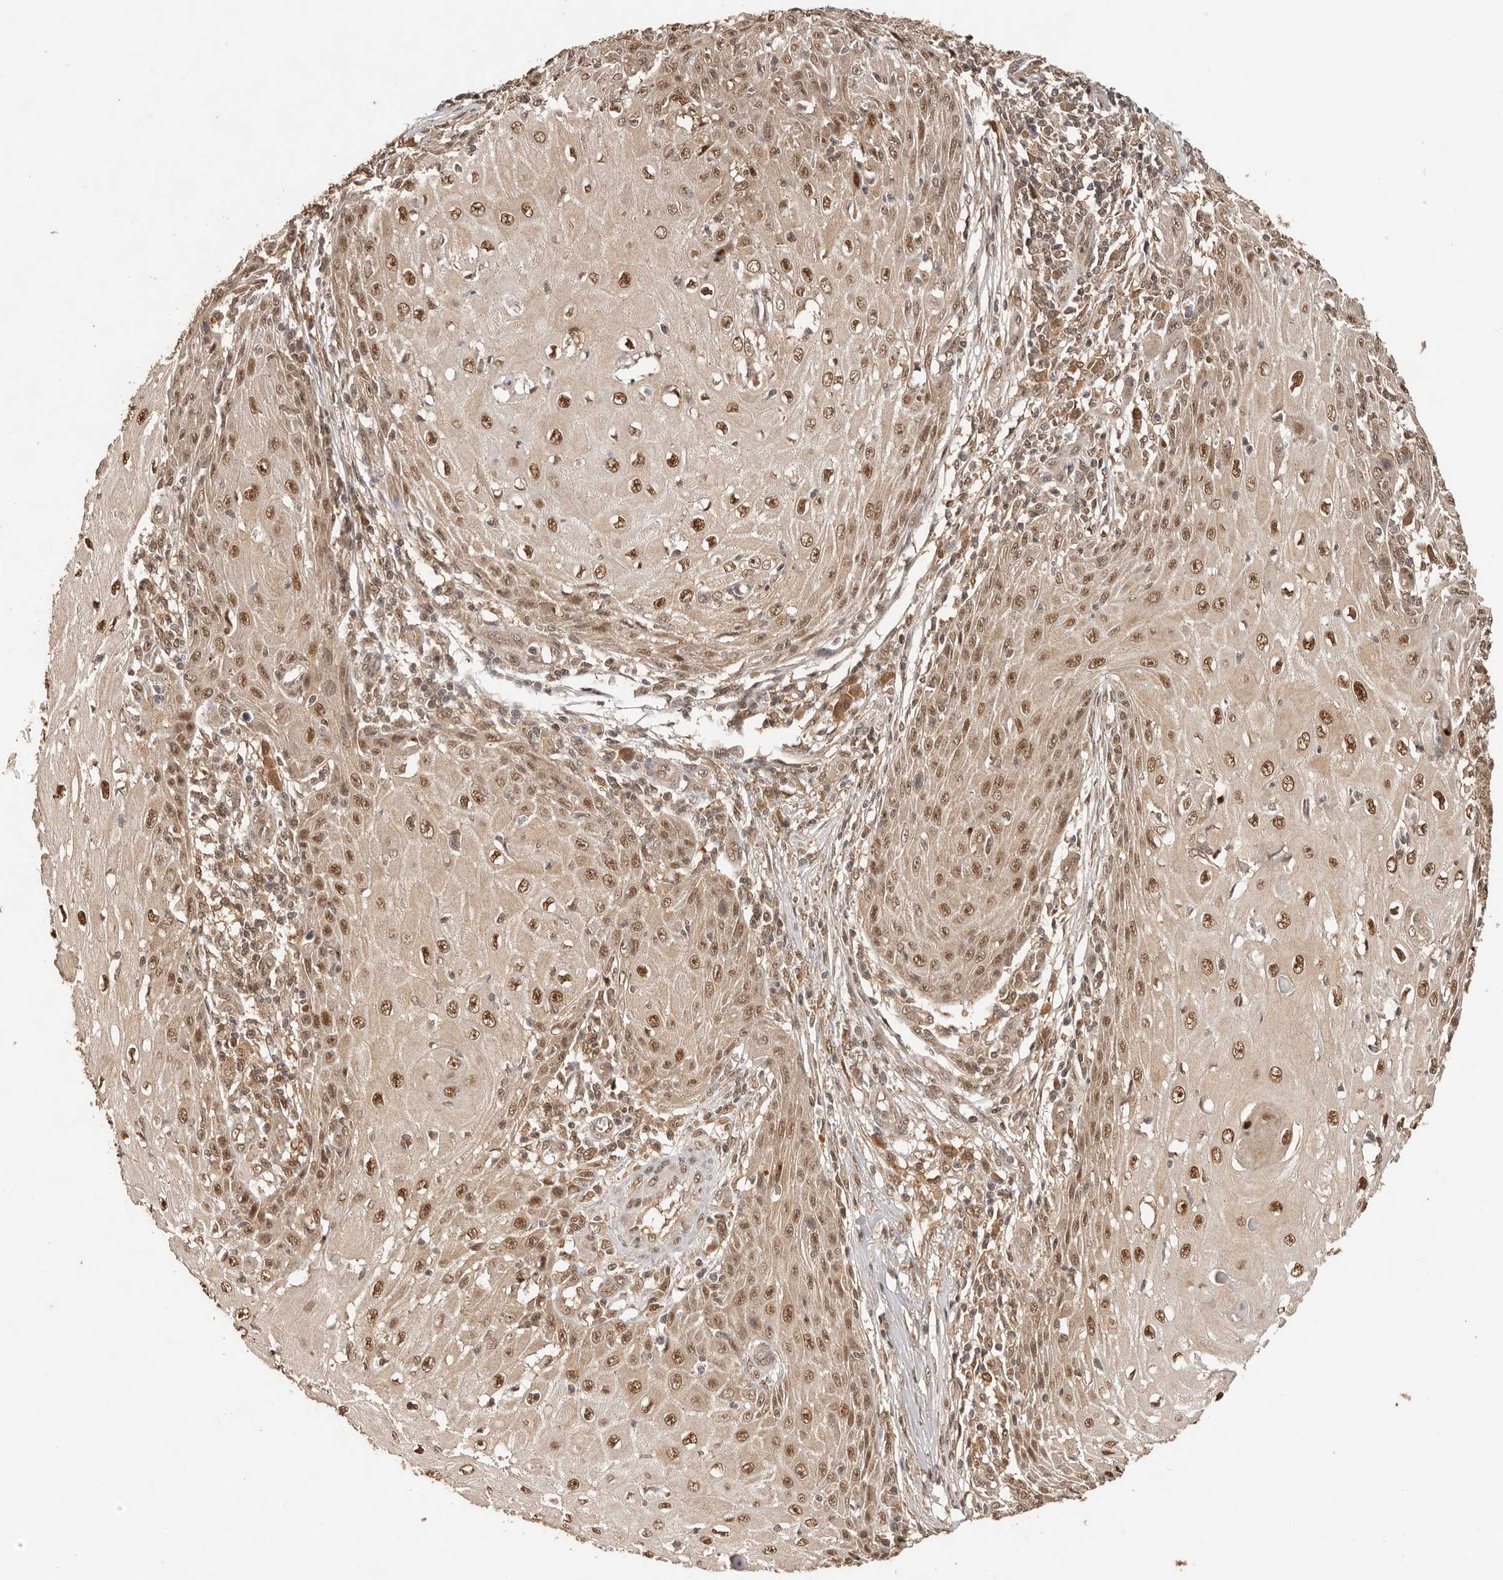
{"staining": {"intensity": "moderate", "quantity": ">75%", "location": "nuclear"}, "tissue": "skin cancer", "cell_type": "Tumor cells", "image_type": "cancer", "snomed": [{"axis": "morphology", "description": "Squamous cell carcinoma, NOS"}, {"axis": "topography", "description": "Skin"}], "caption": "The micrograph reveals staining of skin cancer, revealing moderate nuclear protein staining (brown color) within tumor cells. (Brightfield microscopy of DAB IHC at high magnification).", "gene": "PSMA5", "patient": {"sex": "female", "age": 73}}